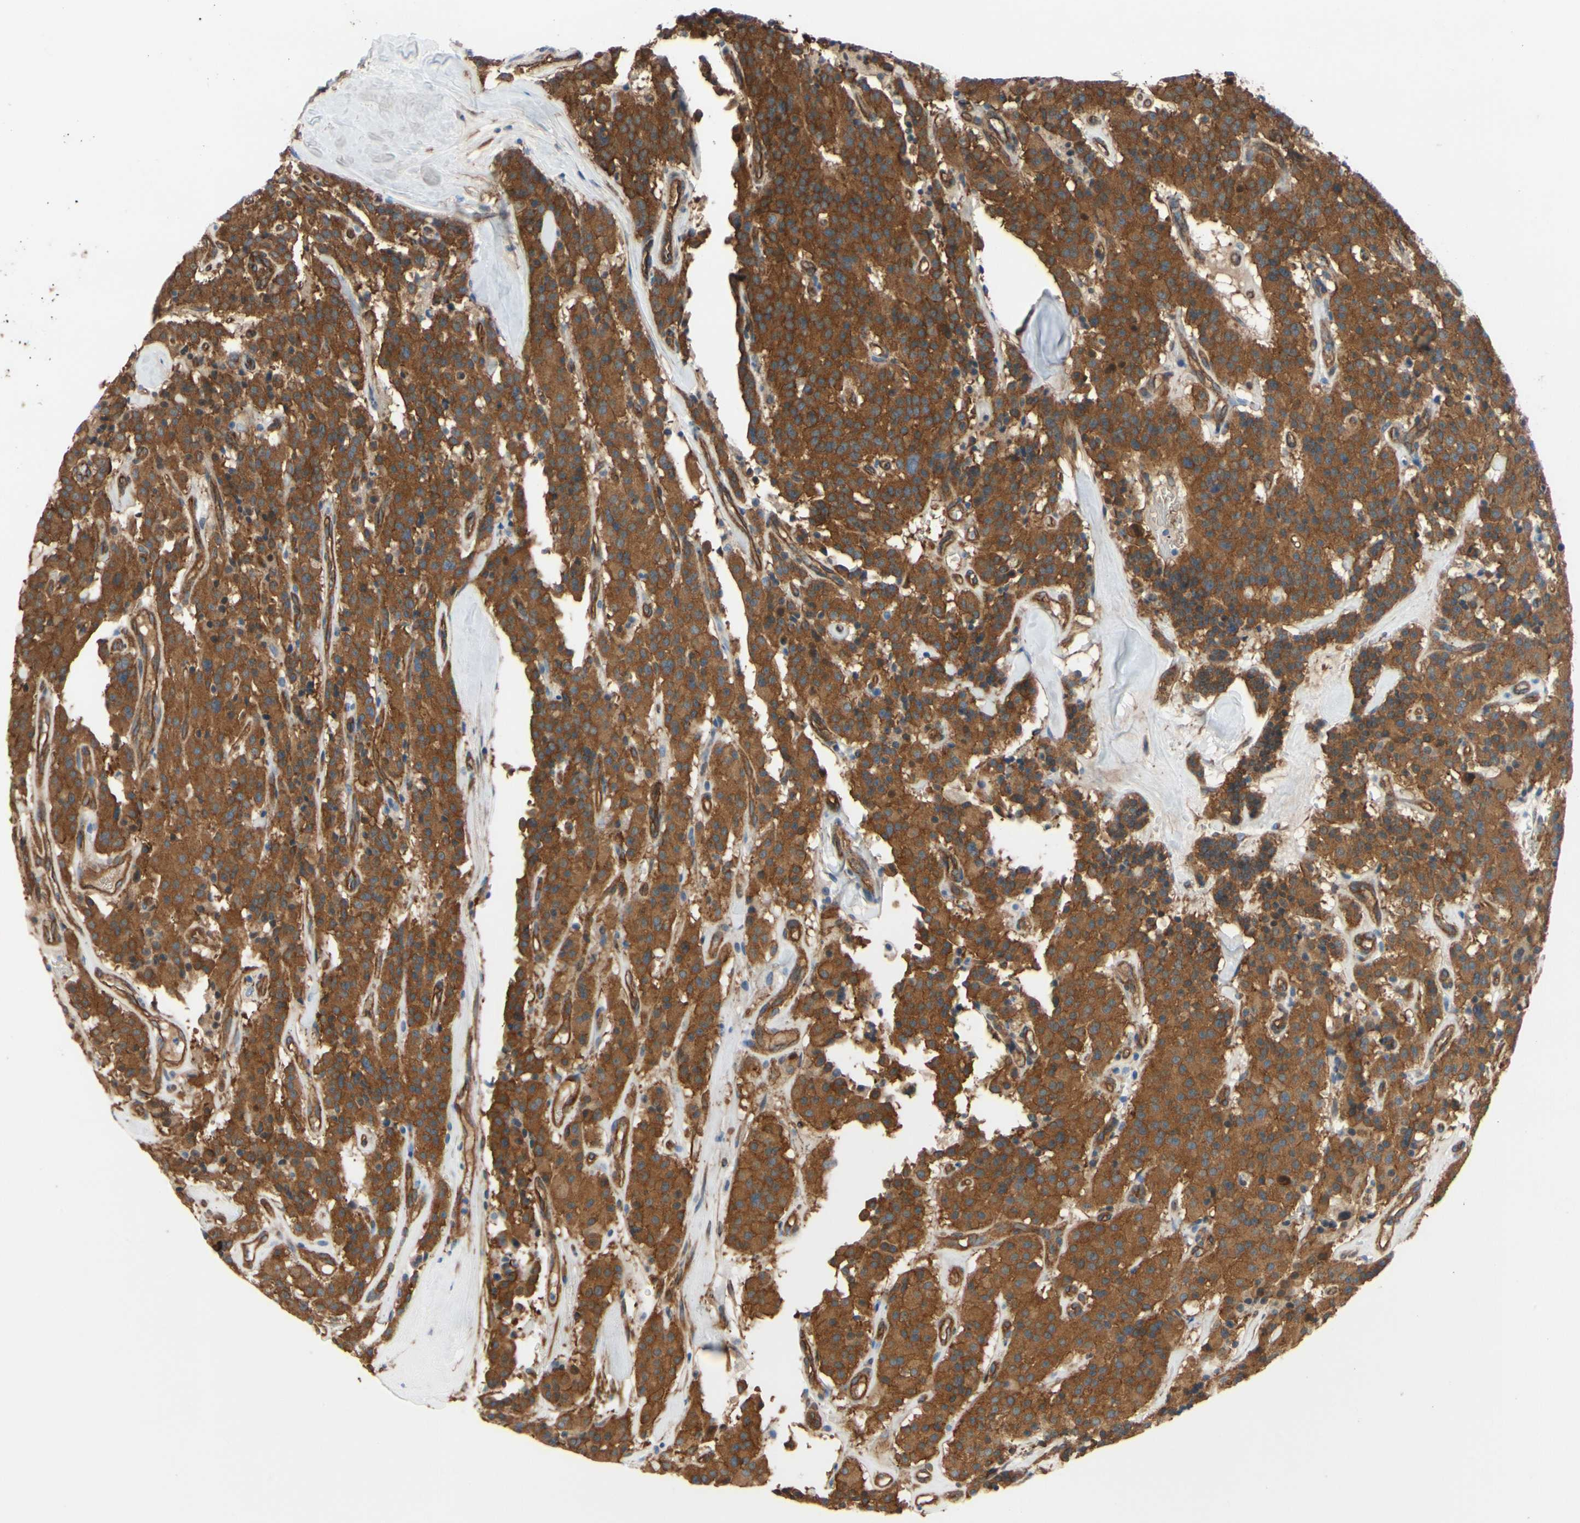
{"staining": {"intensity": "moderate", "quantity": ">75%", "location": "cytoplasmic/membranous"}, "tissue": "carcinoid", "cell_type": "Tumor cells", "image_type": "cancer", "snomed": [{"axis": "morphology", "description": "Carcinoid, malignant, NOS"}, {"axis": "topography", "description": "Lung"}], "caption": "Carcinoid stained with DAB IHC displays medium levels of moderate cytoplasmic/membranous positivity in approximately >75% of tumor cells. (DAB (3,3'-diaminobenzidine) IHC, brown staining for protein, blue staining for nuclei).", "gene": "CTTNBP2", "patient": {"sex": "male", "age": 30}}